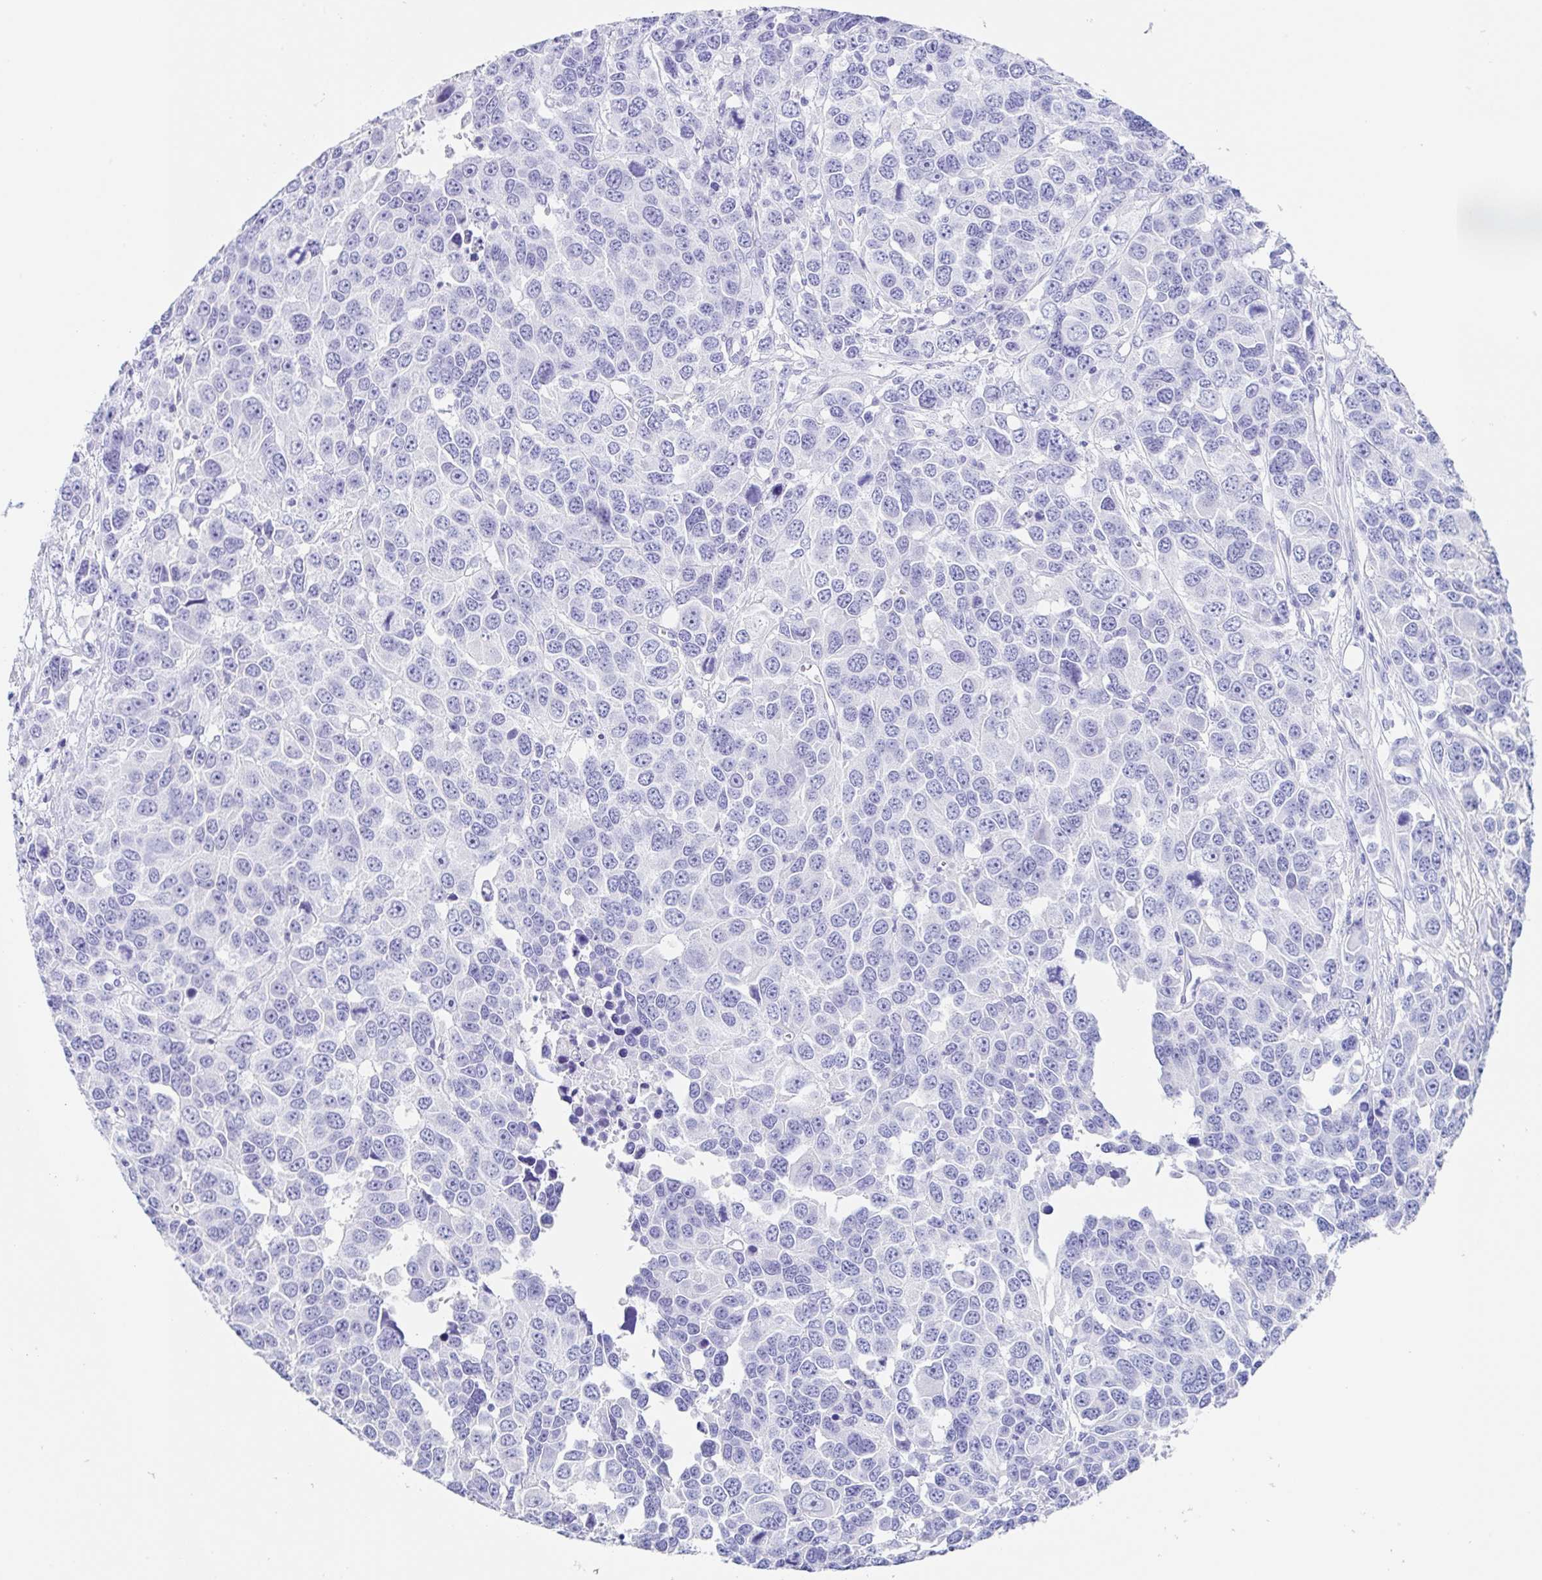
{"staining": {"intensity": "negative", "quantity": "none", "location": "none"}, "tissue": "ovarian cancer", "cell_type": "Tumor cells", "image_type": "cancer", "snomed": [{"axis": "morphology", "description": "Cystadenocarcinoma, serous, NOS"}, {"axis": "topography", "description": "Ovary"}], "caption": "Micrograph shows no protein positivity in tumor cells of serous cystadenocarcinoma (ovarian) tissue.", "gene": "CLDND2", "patient": {"sex": "female", "age": 76}}